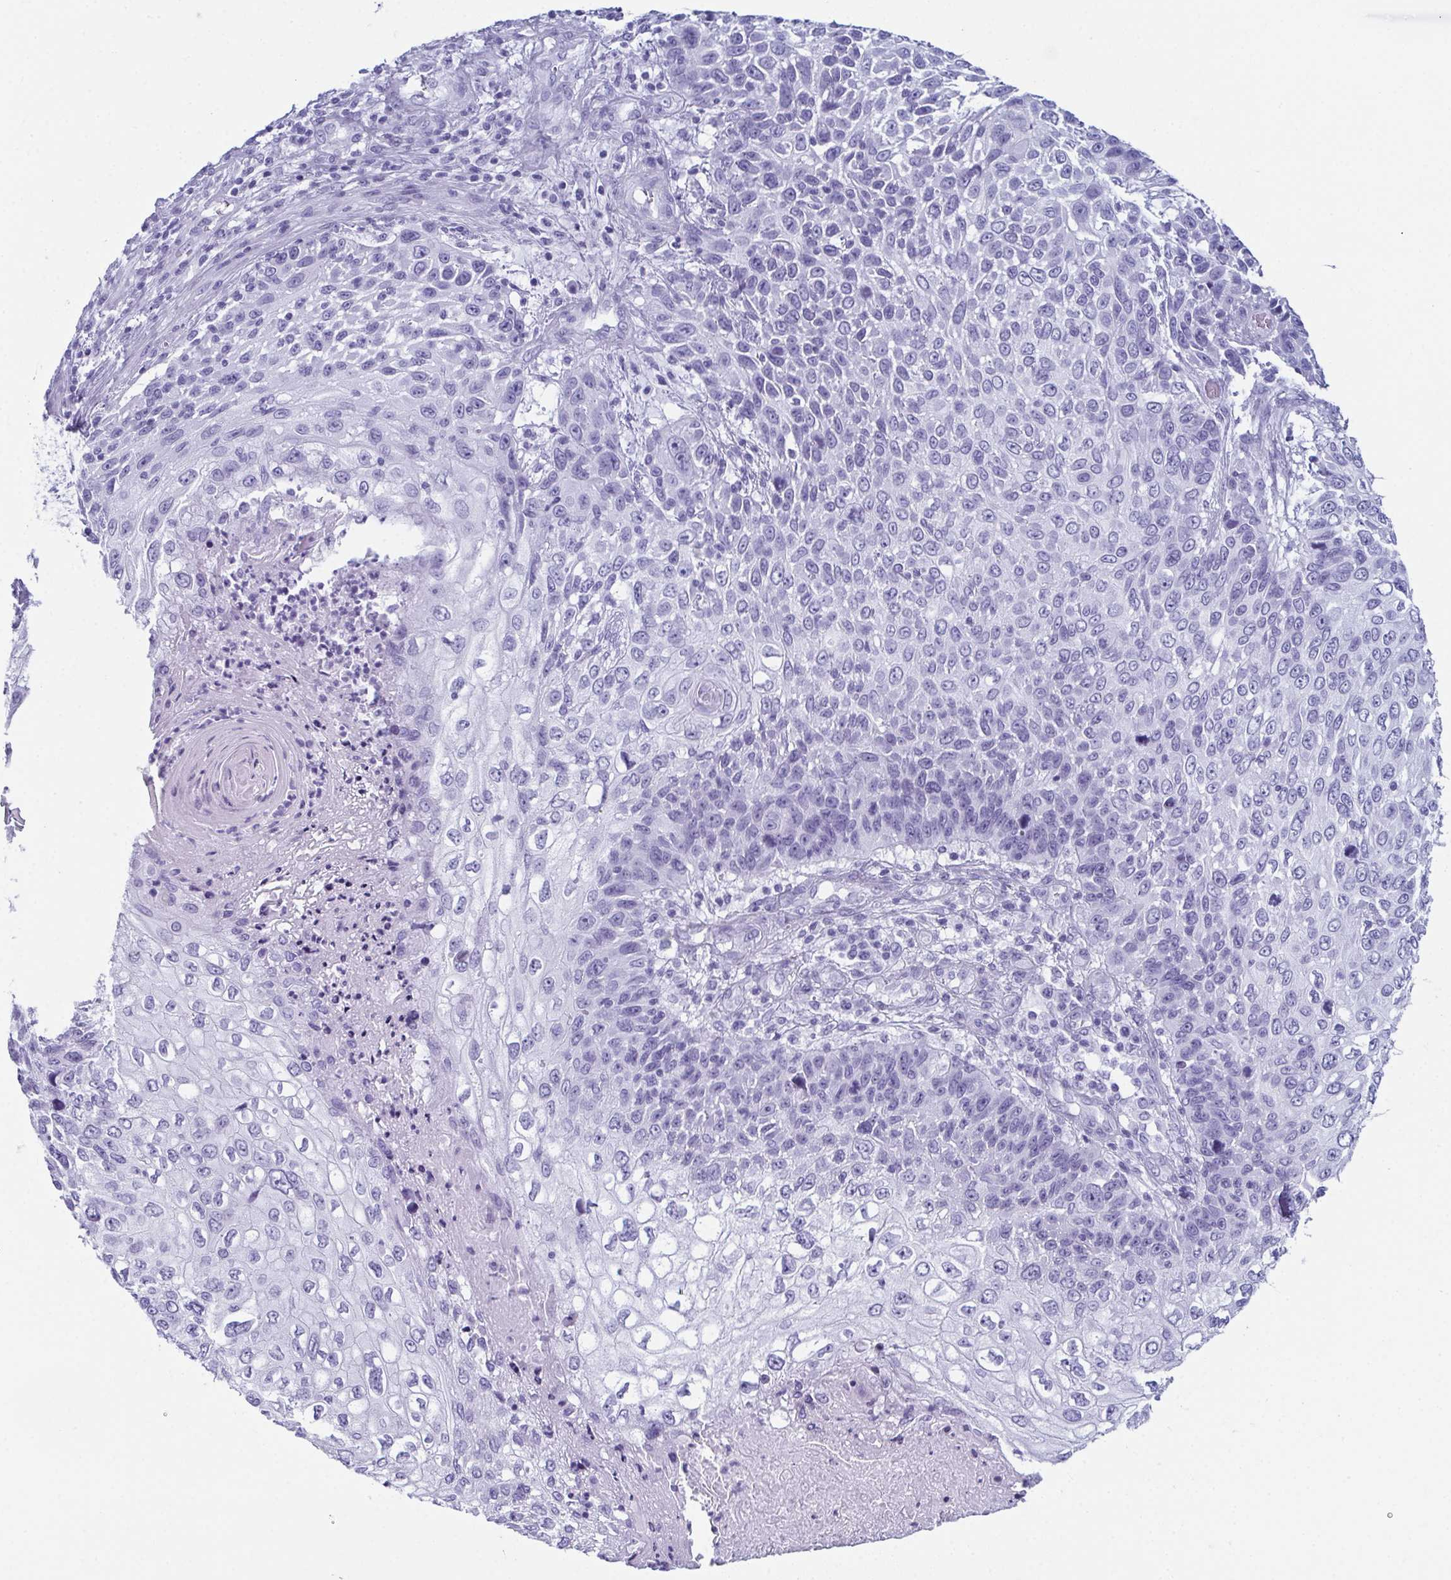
{"staining": {"intensity": "negative", "quantity": "none", "location": "none"}, "tissue": "skin cancer", "cell_type": "Tumor cells", "image_type": "cancer", "snomed": [{"axis": "morphology", "description": "Squamous cell carcinoma, NOS"}, {"axis": "topography", "description": "Skin"}], "caption": "DAB immunohistochemical staining of squamous cell carcinoma (skin) reveals no significant positivity in tumor cells.", "gene": "ENKUR", "patient": {"sex": "male", "age": 92}}